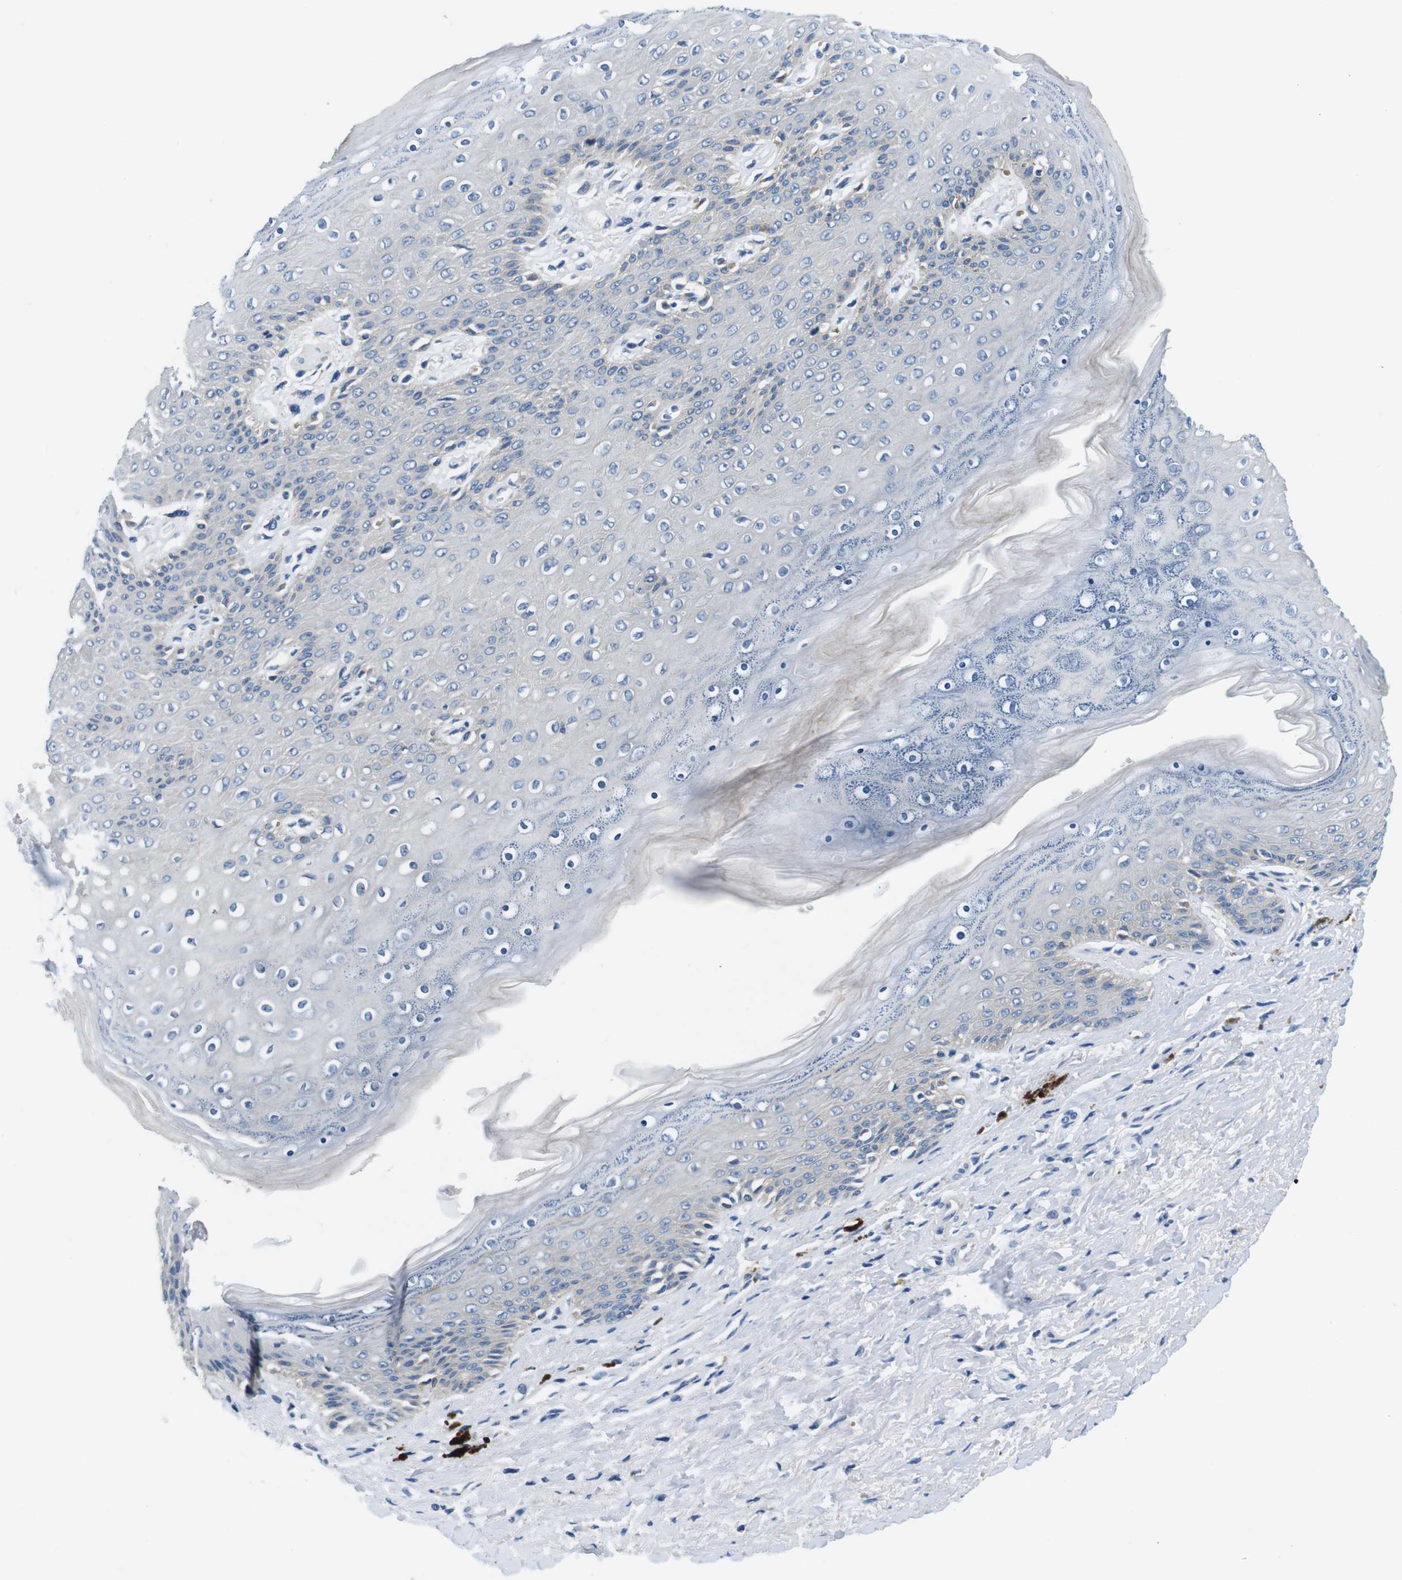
{"staining": {"intensity": "negative", "quantity": "none", "location": "none"}, "tissue": "skin", "cell_type": "Epidermal cells", "image_type": "normal", "snomed": [{"axis": "morphology", "description": "Normal tissue, NOS"}, {"axis": "topography", "description": "Anal"}], "caption": "This image is of unremarkable skin stained with immunohistochemistry to label a protein in brown with the nuclei are counter-stained blue. There is no staining in epidermal cells.", "gene": "DENND4C", "patient": {"sex": "female", "age": 46}}